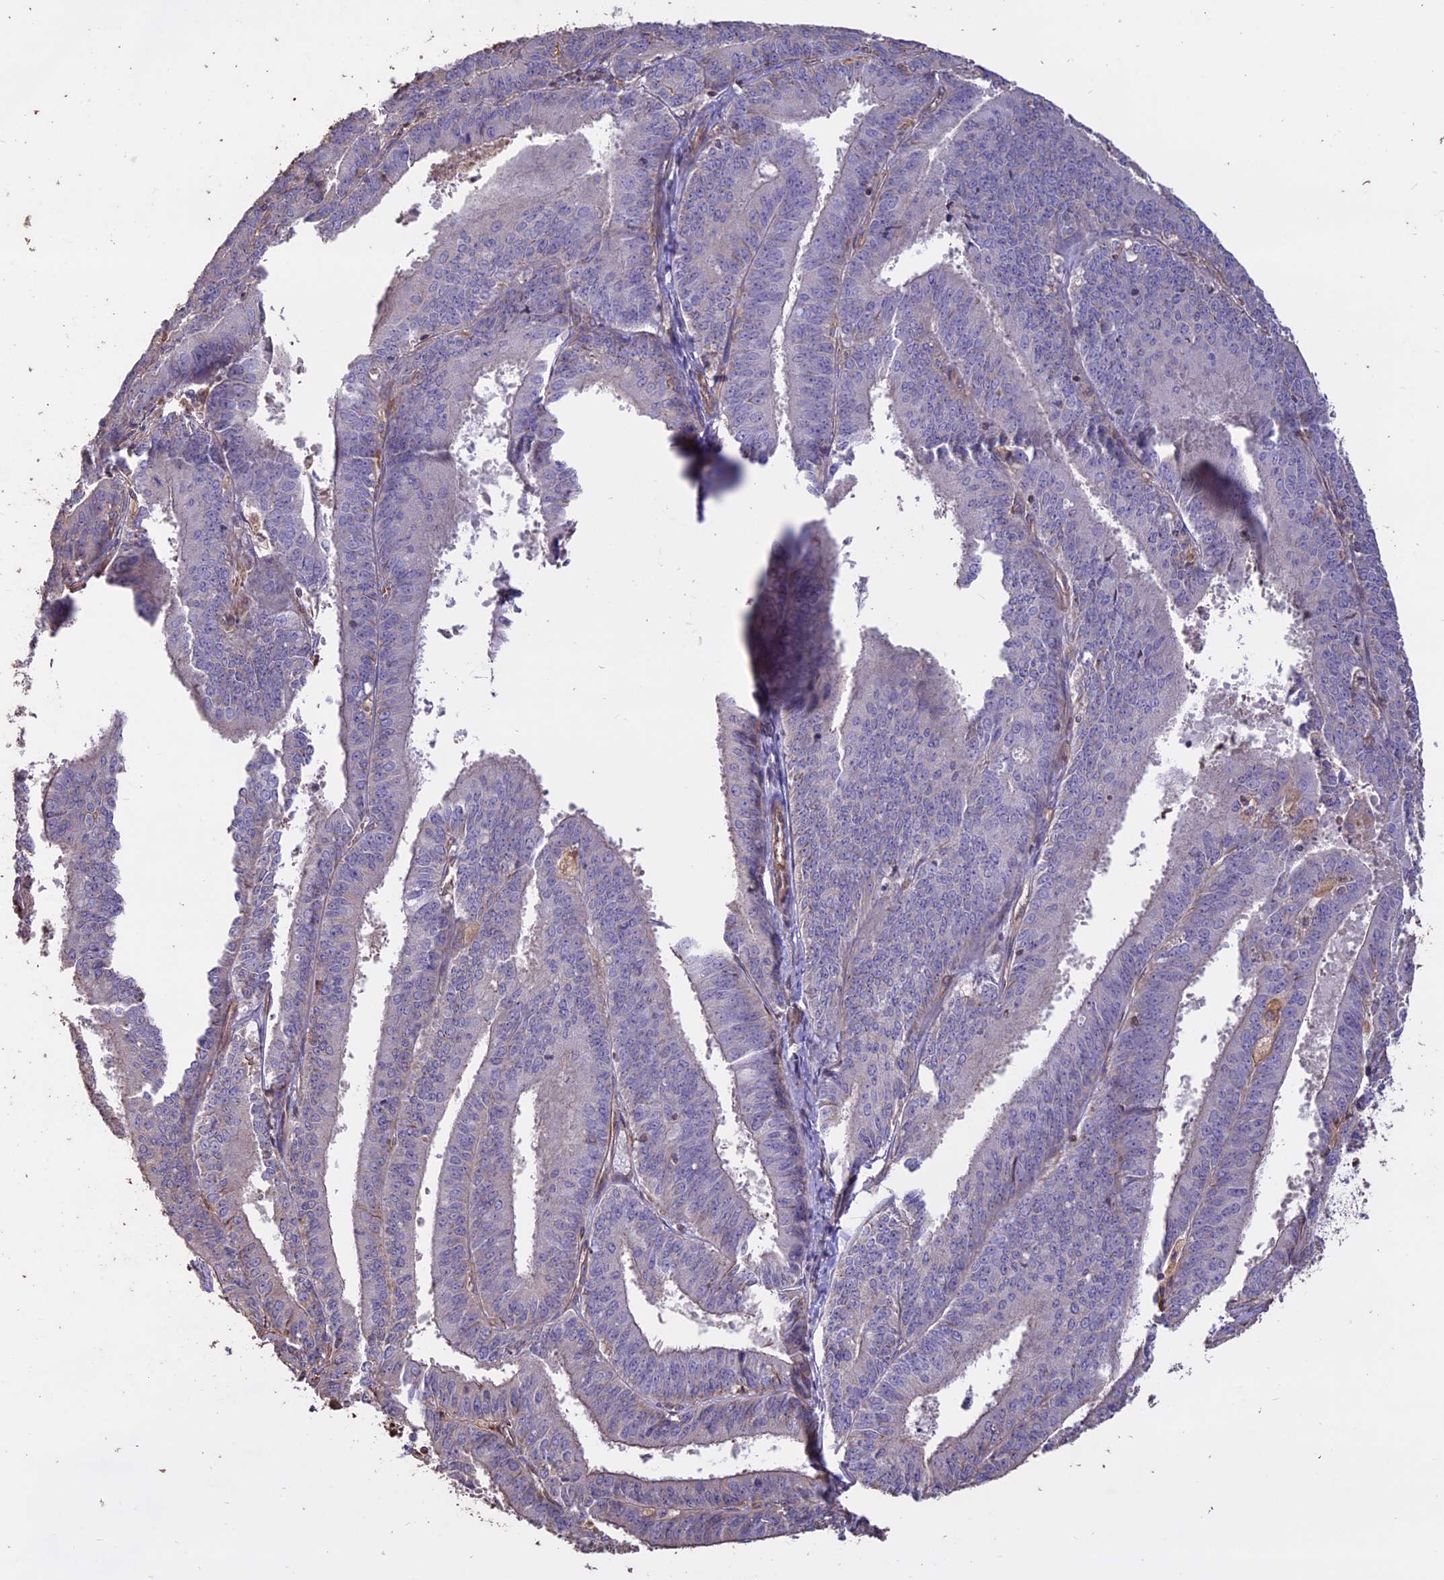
{"staining": {"intensity": "negative", "quantity": "none", "location": "none"}, "tissue": "endometrial cancer", "cell_type": "Tumor cells", "image_type": "cancer", "snomed": [{"axis": "morphology", "description": "Adenocarcinoma, NOS"}, {"axis": "topography", "description": "Endometrium"}], "caption": "A micrograph of adenocarcinoma (endometrial) stained for a protein reveals no brown staining in tumor cells. (Brightfield microscopy of DAB immunohistochemistry at high magnification).", "gene": "CCDC148", "patient": {"sex": "female", "age": 73}}